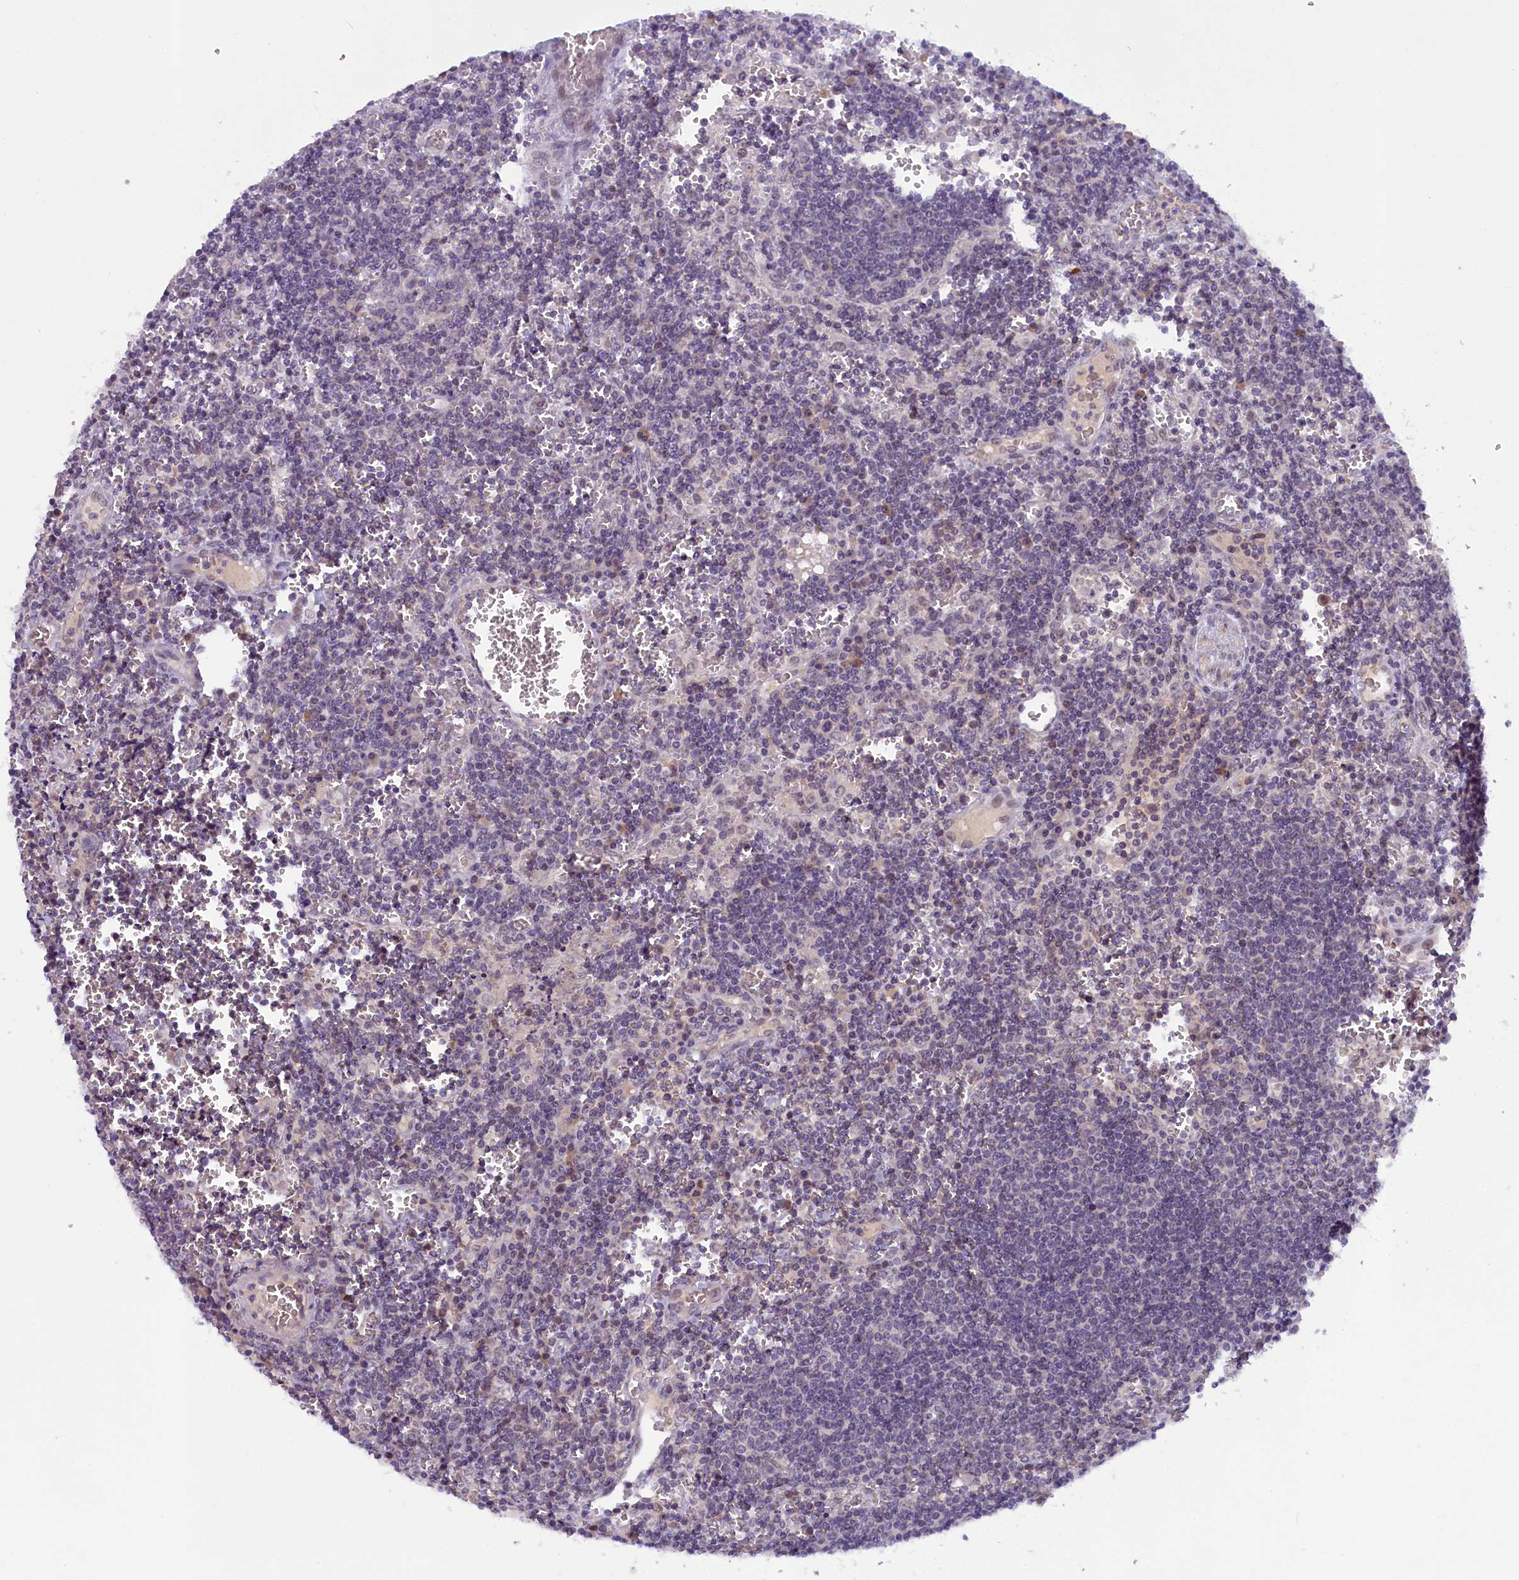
{"staining": {"intensity": "negative", "quantity": "none", "location": "none"}, "tissue": "lymph node", "cell_type": "Germinal center cells", "image_type": "normal", "snomed": [{"axis": "morphology", "description": "Normal tissue, NOS"}, {"axis": "topography", "description": "Lymph node"}], "caption": "Human lymph node stained for a protein using immunohistochemistry demonstrates no positivity in germinal center cells.", "gene": "CRAMP1", "patient": {"sex": "female", "age": 73}}